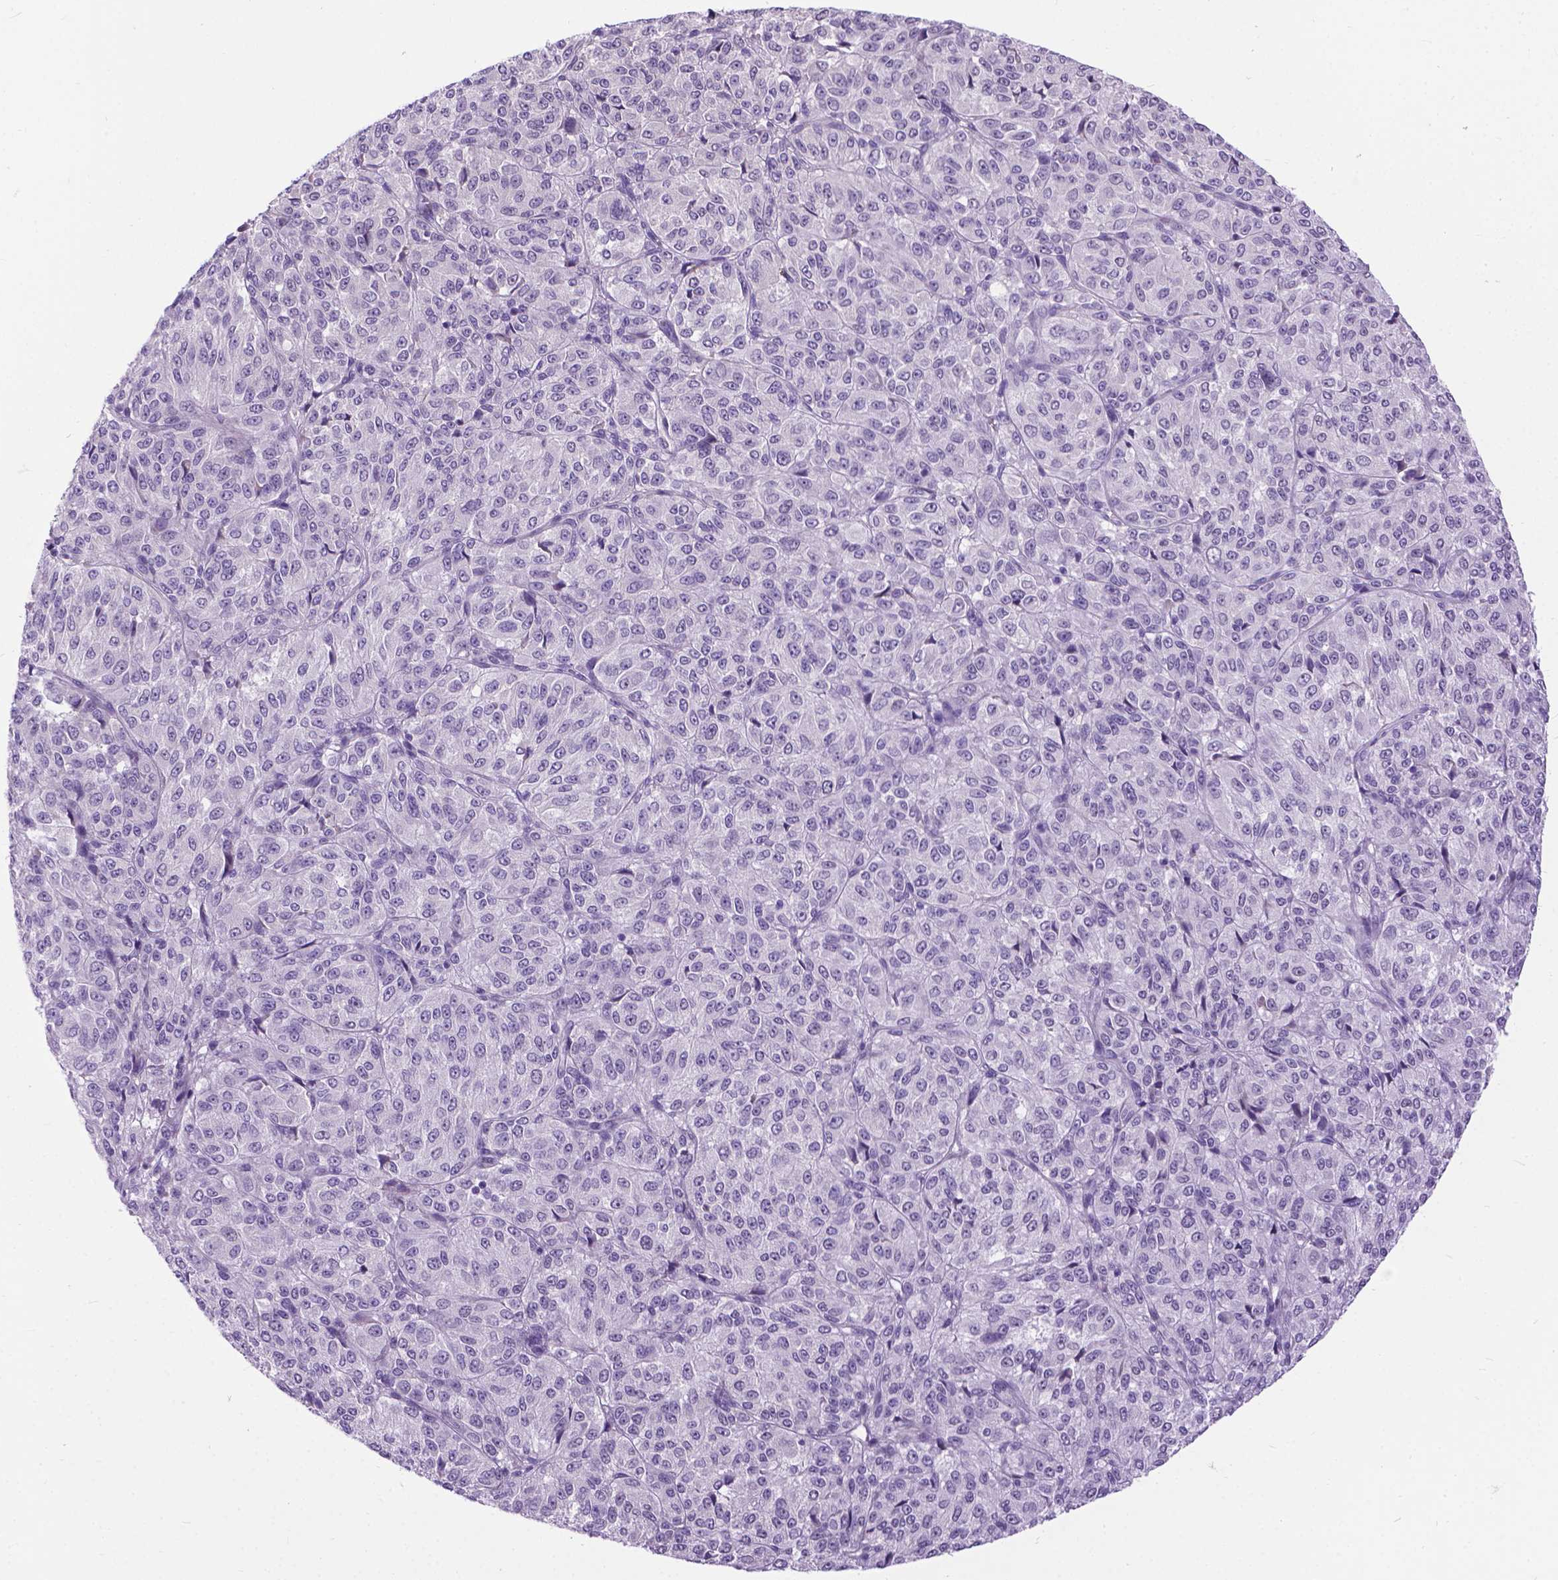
{"staining": {"intensity": "negative", "quantity": "none", "location": "none"}, "tissue": "melanoma", "cell_type": "Tumor cells", "image_type": "cancer", "snomed": [{"axis": "morphology", "description": "Malignant melanoma, Metastatic site"}, {"axis": "topography", "description": "Brain"}], "caption": "A high-resolution image shows immunohistochemistry staining of malignant melanoma (metastatic site), which demonstrates no significant positivity in tumor cells.", "gene": "APCDD1L", "patient": {"sex": "female", "age": 56}}